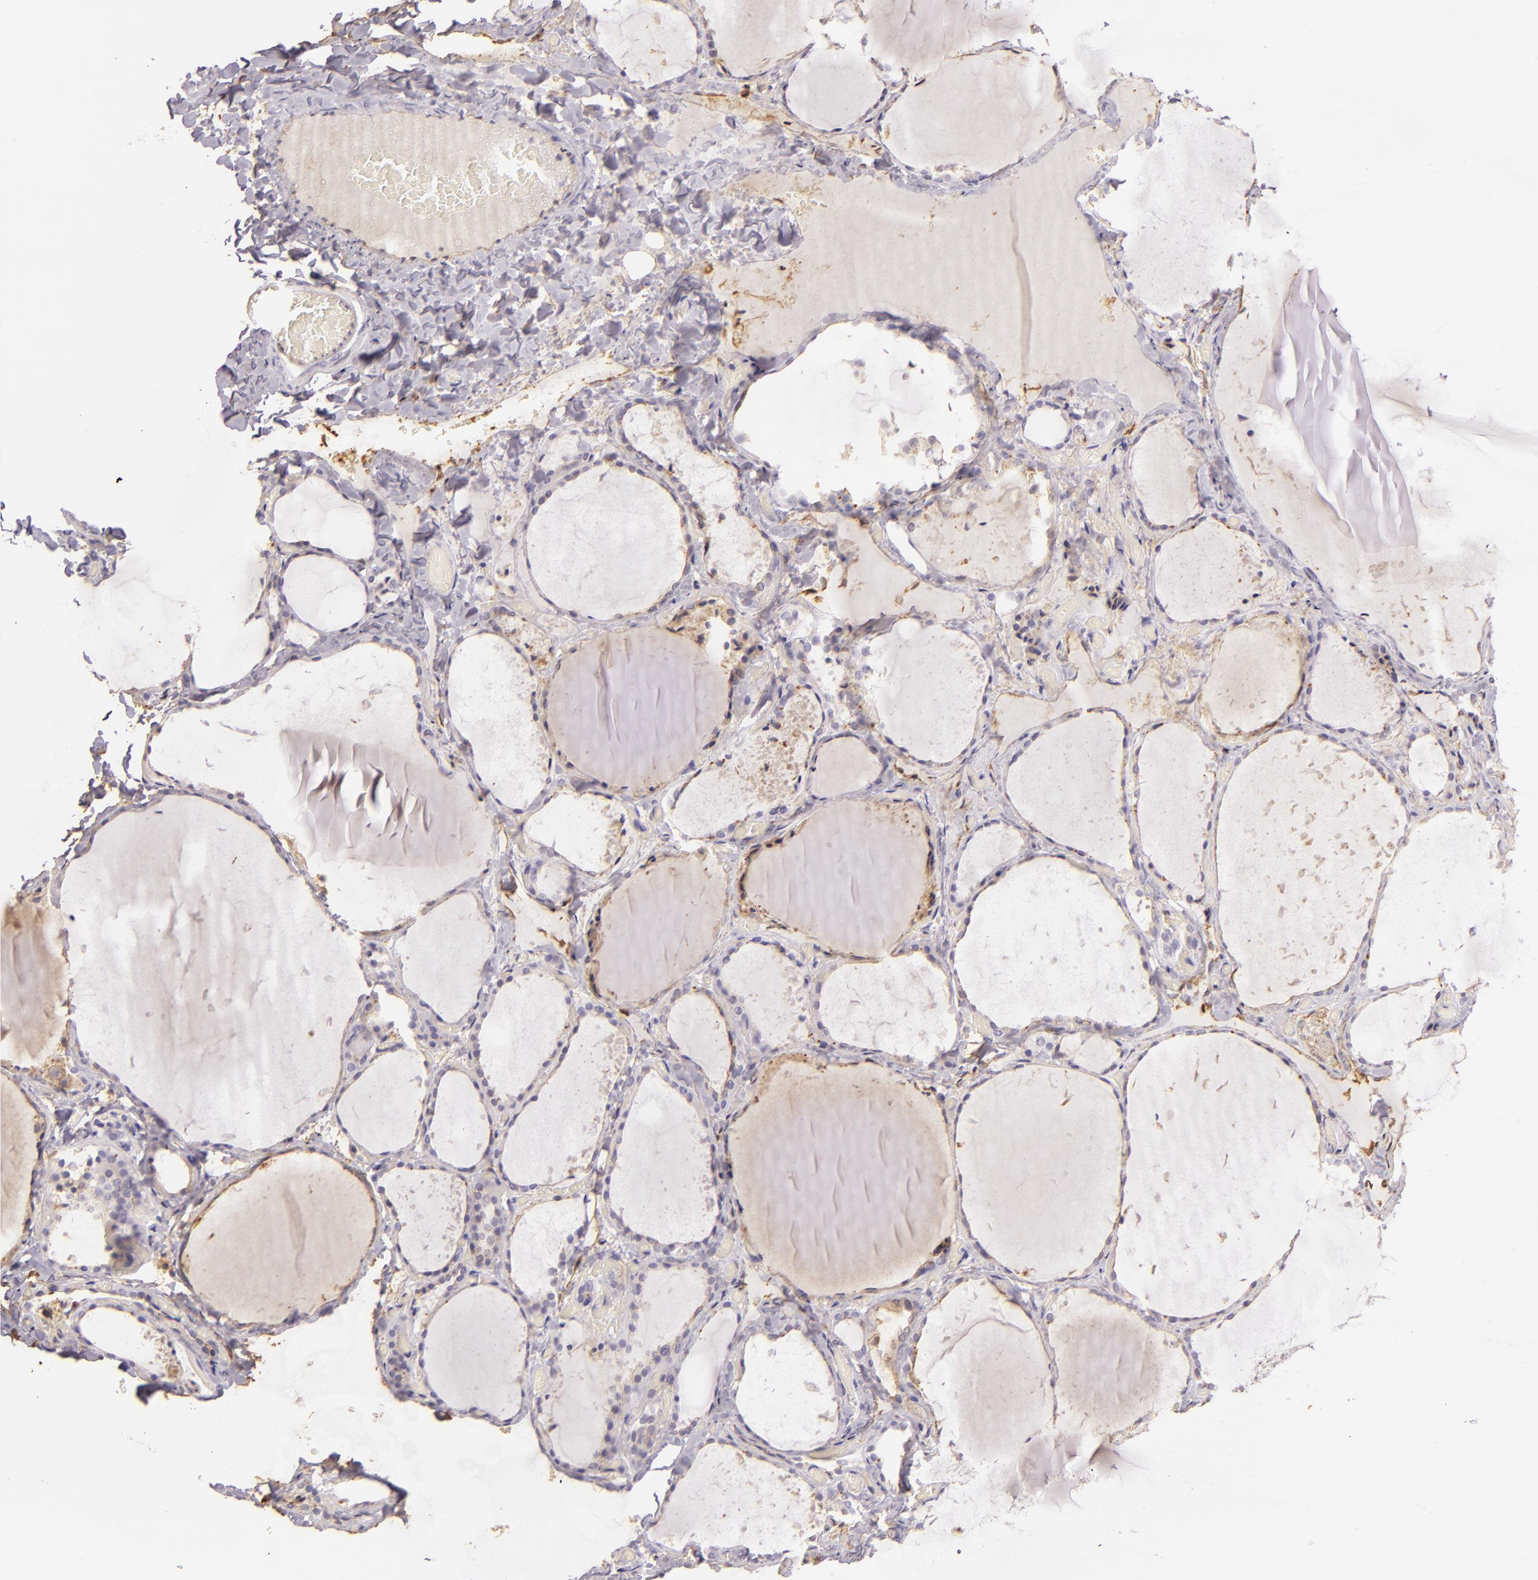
{"staining": {"intensity": "weak", "quantity": "<25%", "location": "cytoplasmic/membranous"}, "tissue": "thyroid gland", "cell_type": "Glandular cells", "image_type": "normal", "snomed": [{"axis": "morphology", "description": "Normal tissue, NOS"}, {"axis": "topography", "description": "Thyroid gland"}], "caption": "DAB (3,3'-diaminobenzidine) immunohistochemical staining of normal thyroid gland displays no significant expression in glandular cells. Brightfield microscopy of IHC stained with DAB (3,3'-diaminobenzidine) (brown) and hematoxylin (blue), captured at high magnification.", "gene": "CTSF", "patient": {"sex": "female", "age": 22}}